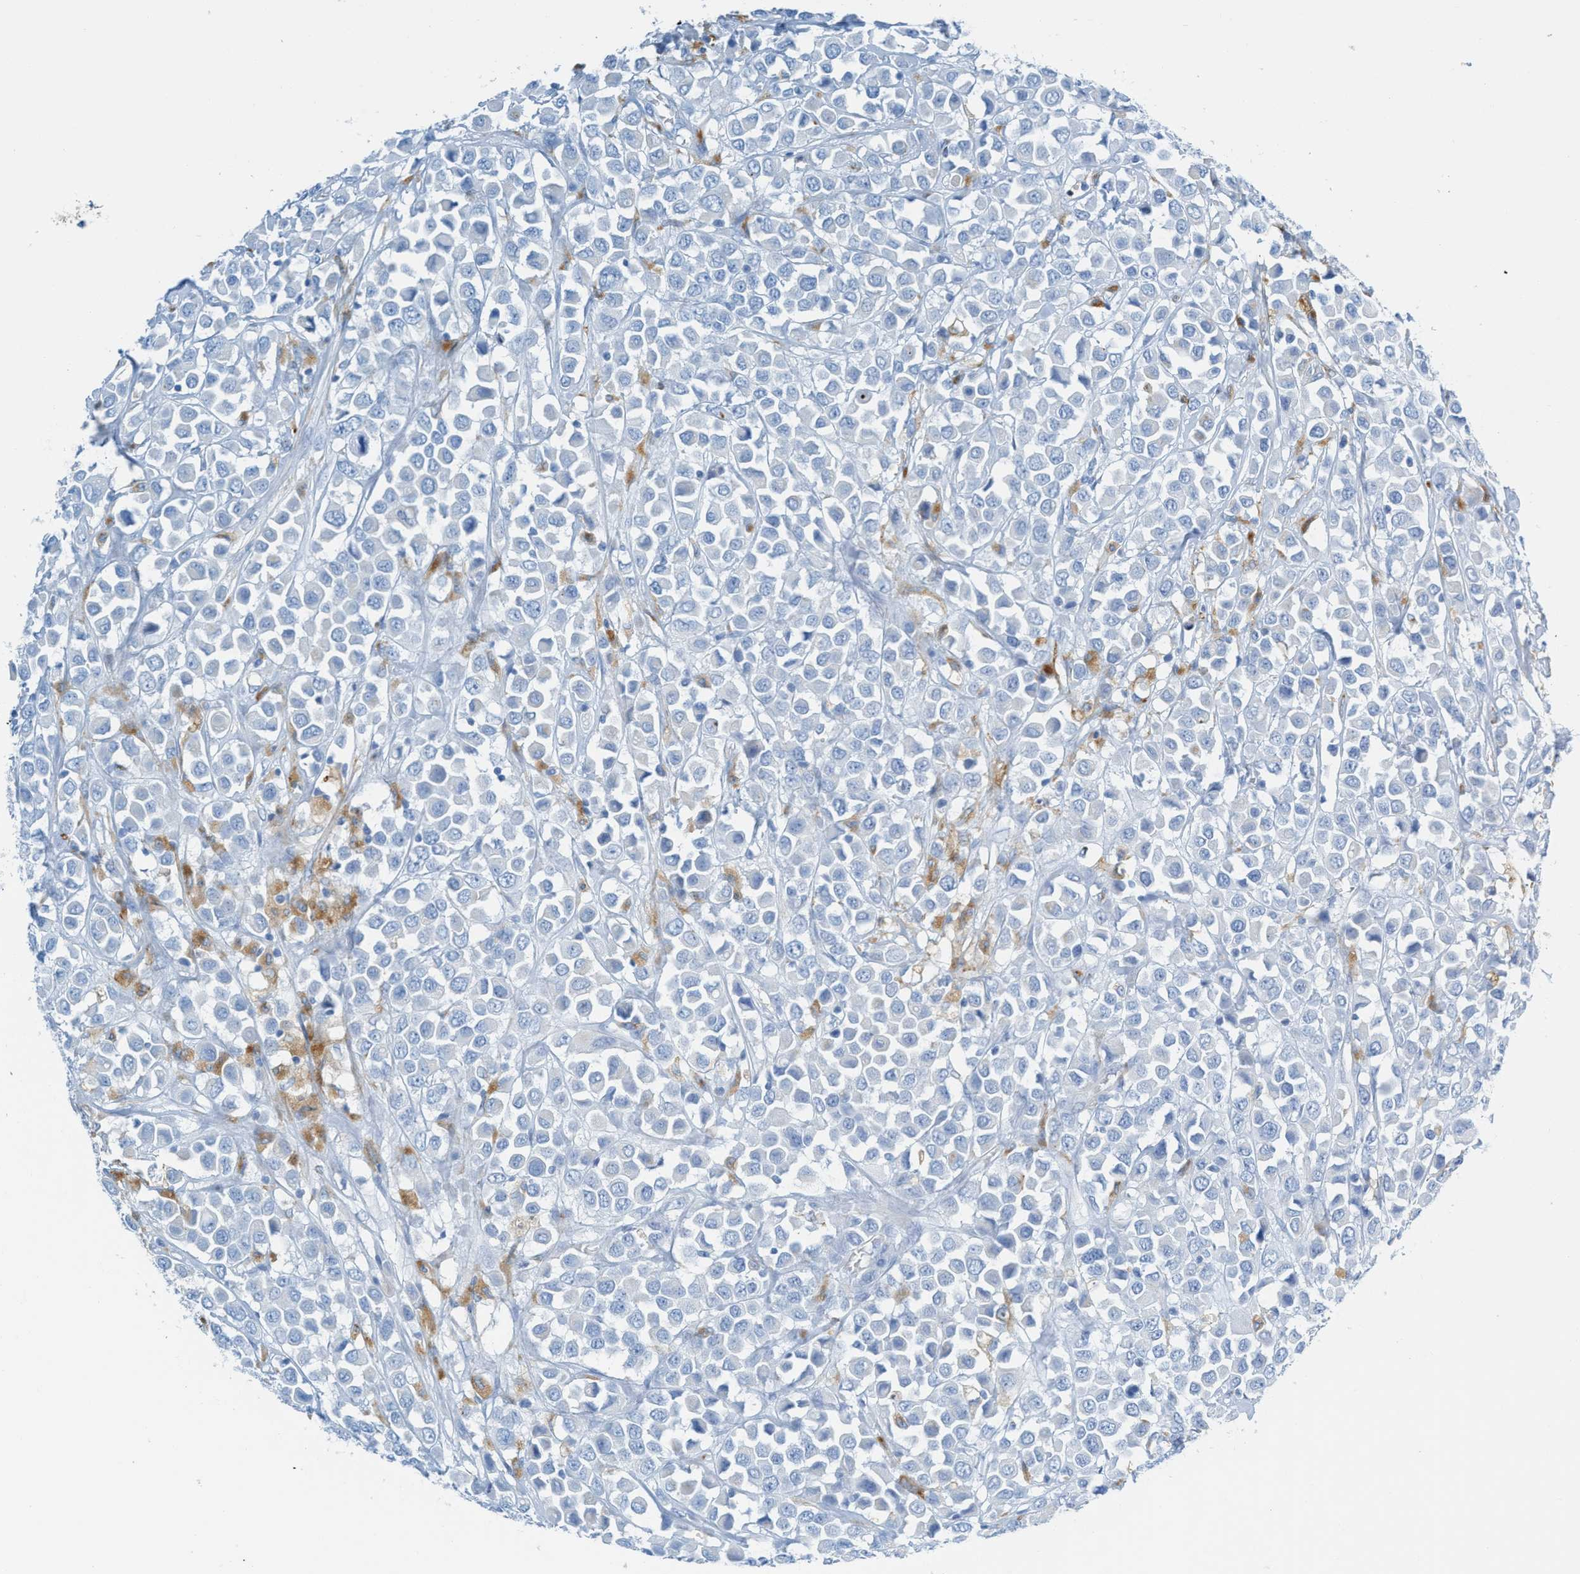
{"staining": {"intensity": "negative", "quantity": "none", "location": "none"}, "tissue": "breast cancer", "cell_type": "Tumor cells", "image_type": "cancer", "snomed": [{"axis": "morphology", "description": "Duct carcinoma"}, {"axis": "topography", "description": "Breast"}], "caption": "IHC image of neoplastic tissue: breast invasive ductal carcinoma stained with DAB displays no significant protein staining in tumor cells.", "gene": "C21orf62", "patient": {"sex": "female", "age": 61}}